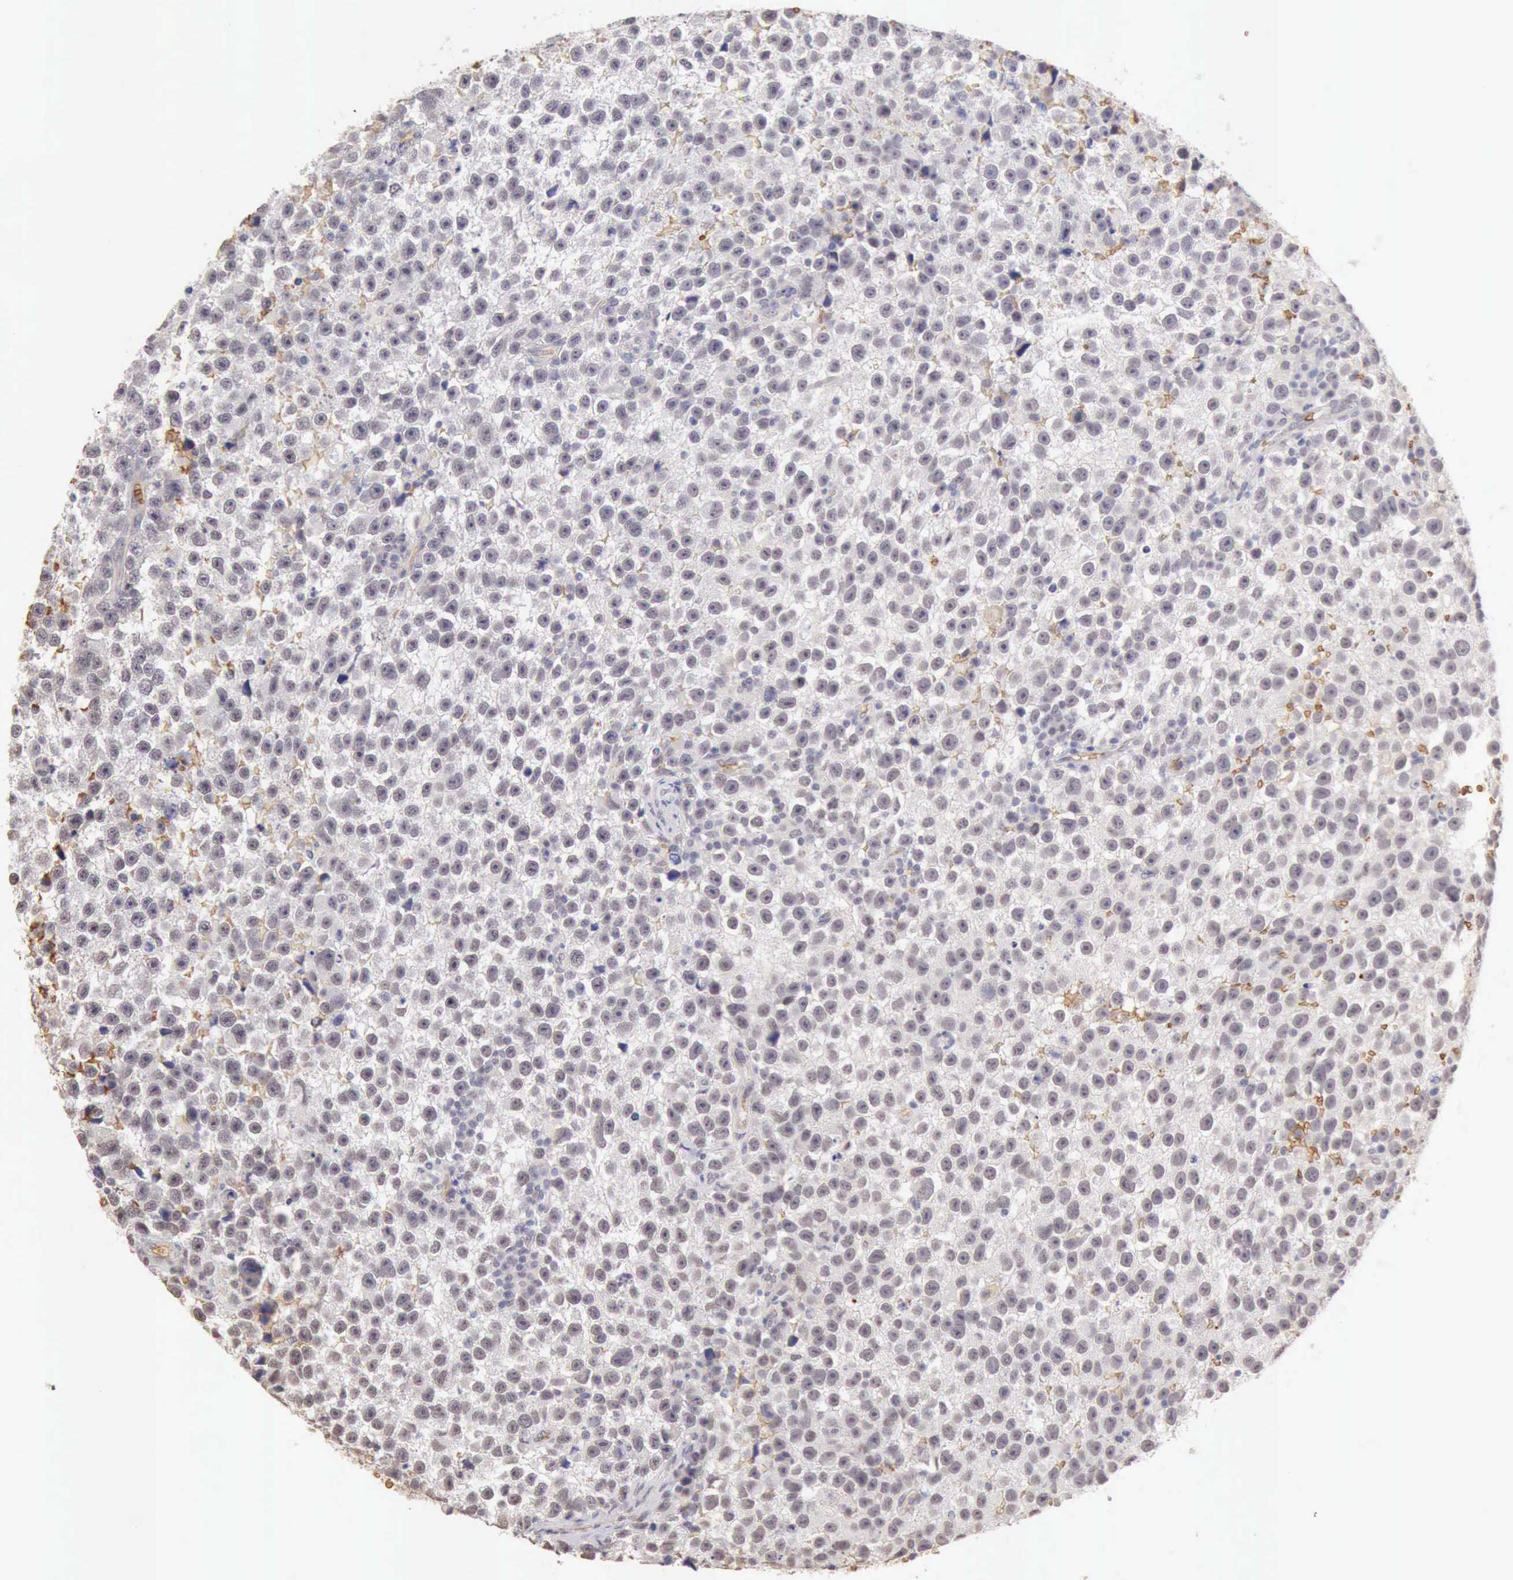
{"staining": {"intensity": "negative", "quantity": "none", "location": "none"}, "tissue": "testis cancer", "cell_type": "Tumor cells", "image_type": "cancer", "snomed": [{"axis": "morphology", "description": "Seminoma, NOS"}, {"axis": "topography", "description": "Testis"}], "caption": "The image reveals no significant positivity in tumor cells of testis seminoma.", "gene": "CFI", "patient": {"sex": "male", "age": 33}}